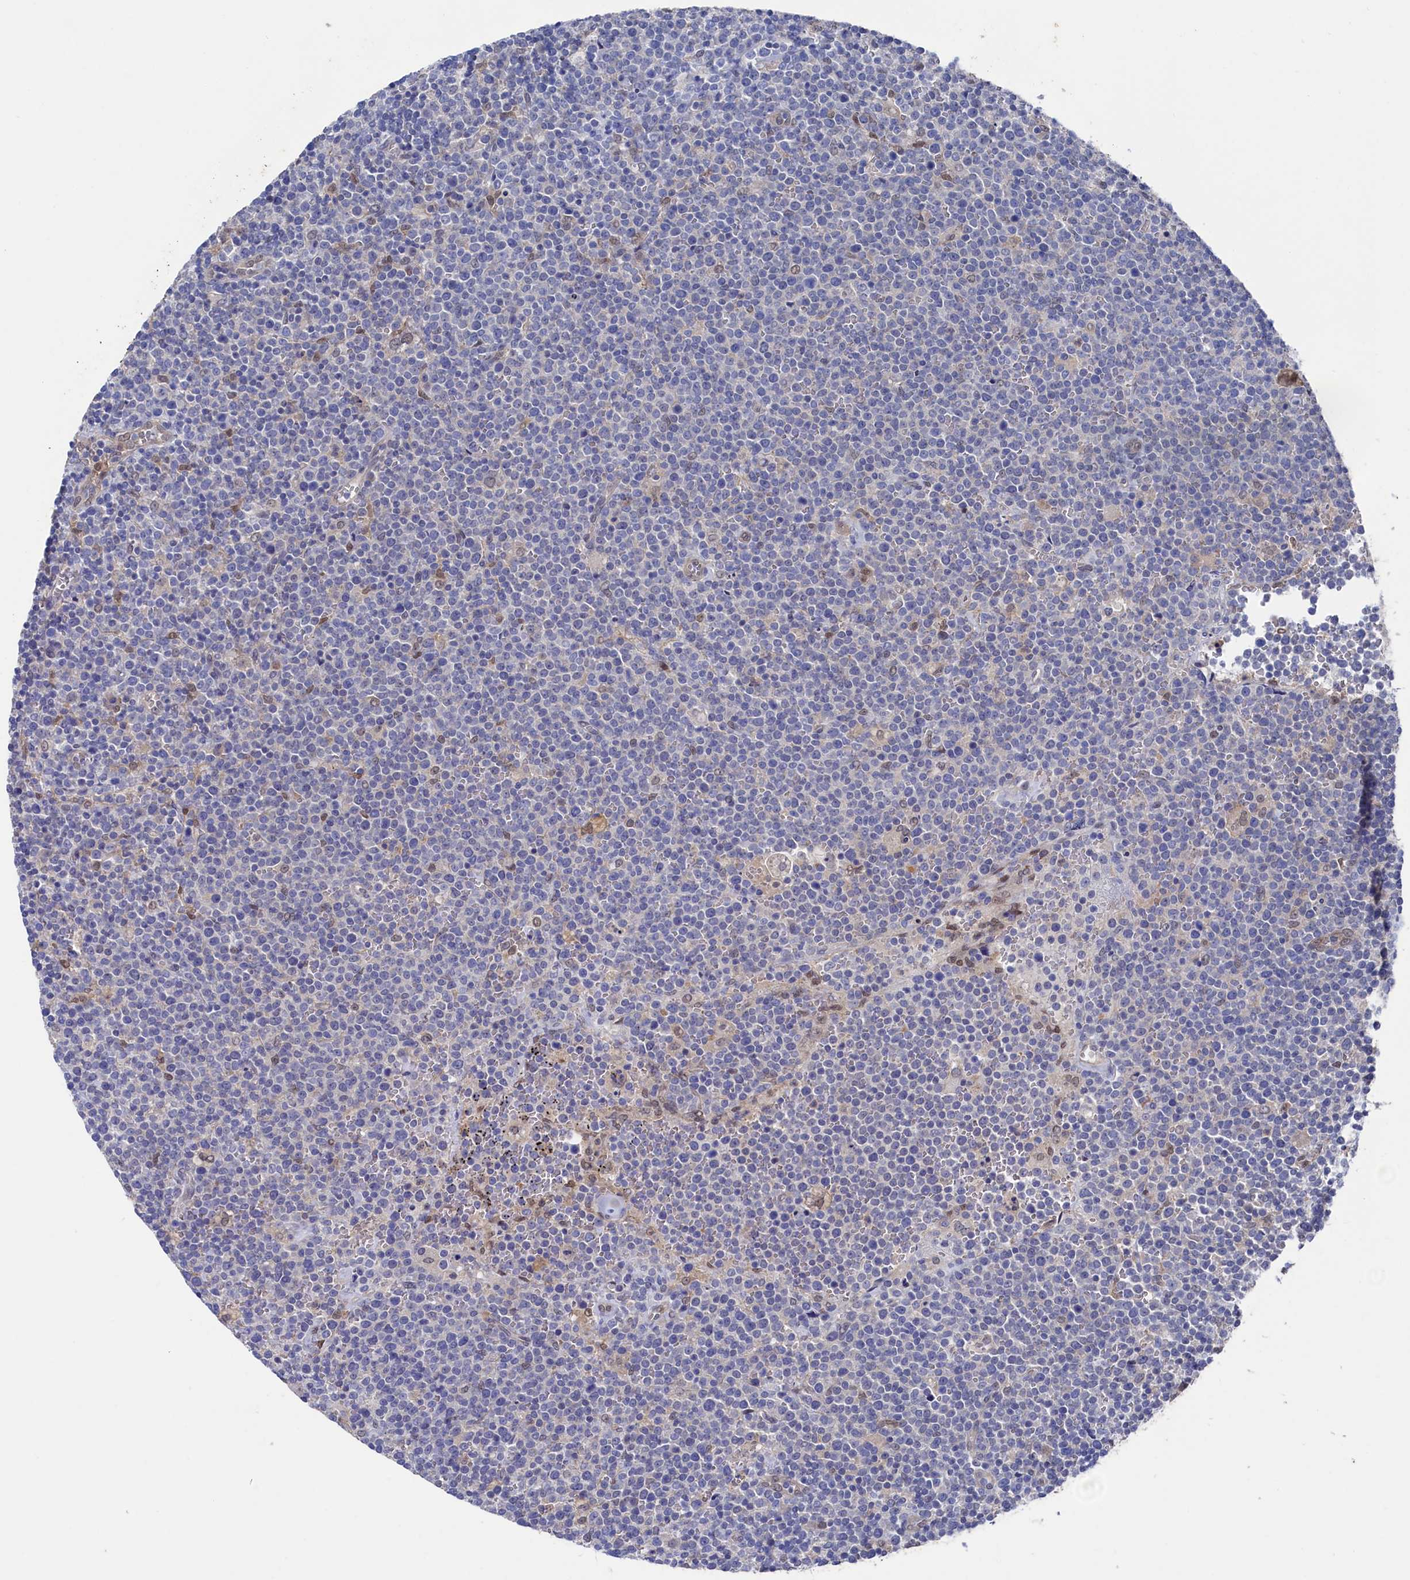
{"staining": {"intensity": "negative", "quantity": "none", "location": "none"}, "tissue": "lymphoma", "cell_type": "Tumor cells", "image_type": "cancer", "snomed": [{"axis": "morphology", "description": "Malignant lymphoma, non-Hodgkin's type, High grade"}, {"axis": "topography", "description": "Lymph node"}], "caption": "Immunohistochemical staining of lymphoma shows no significant expression in tumor cells.", "gene": "RNH1", "patient": {"sex": "male", "age": 61}}